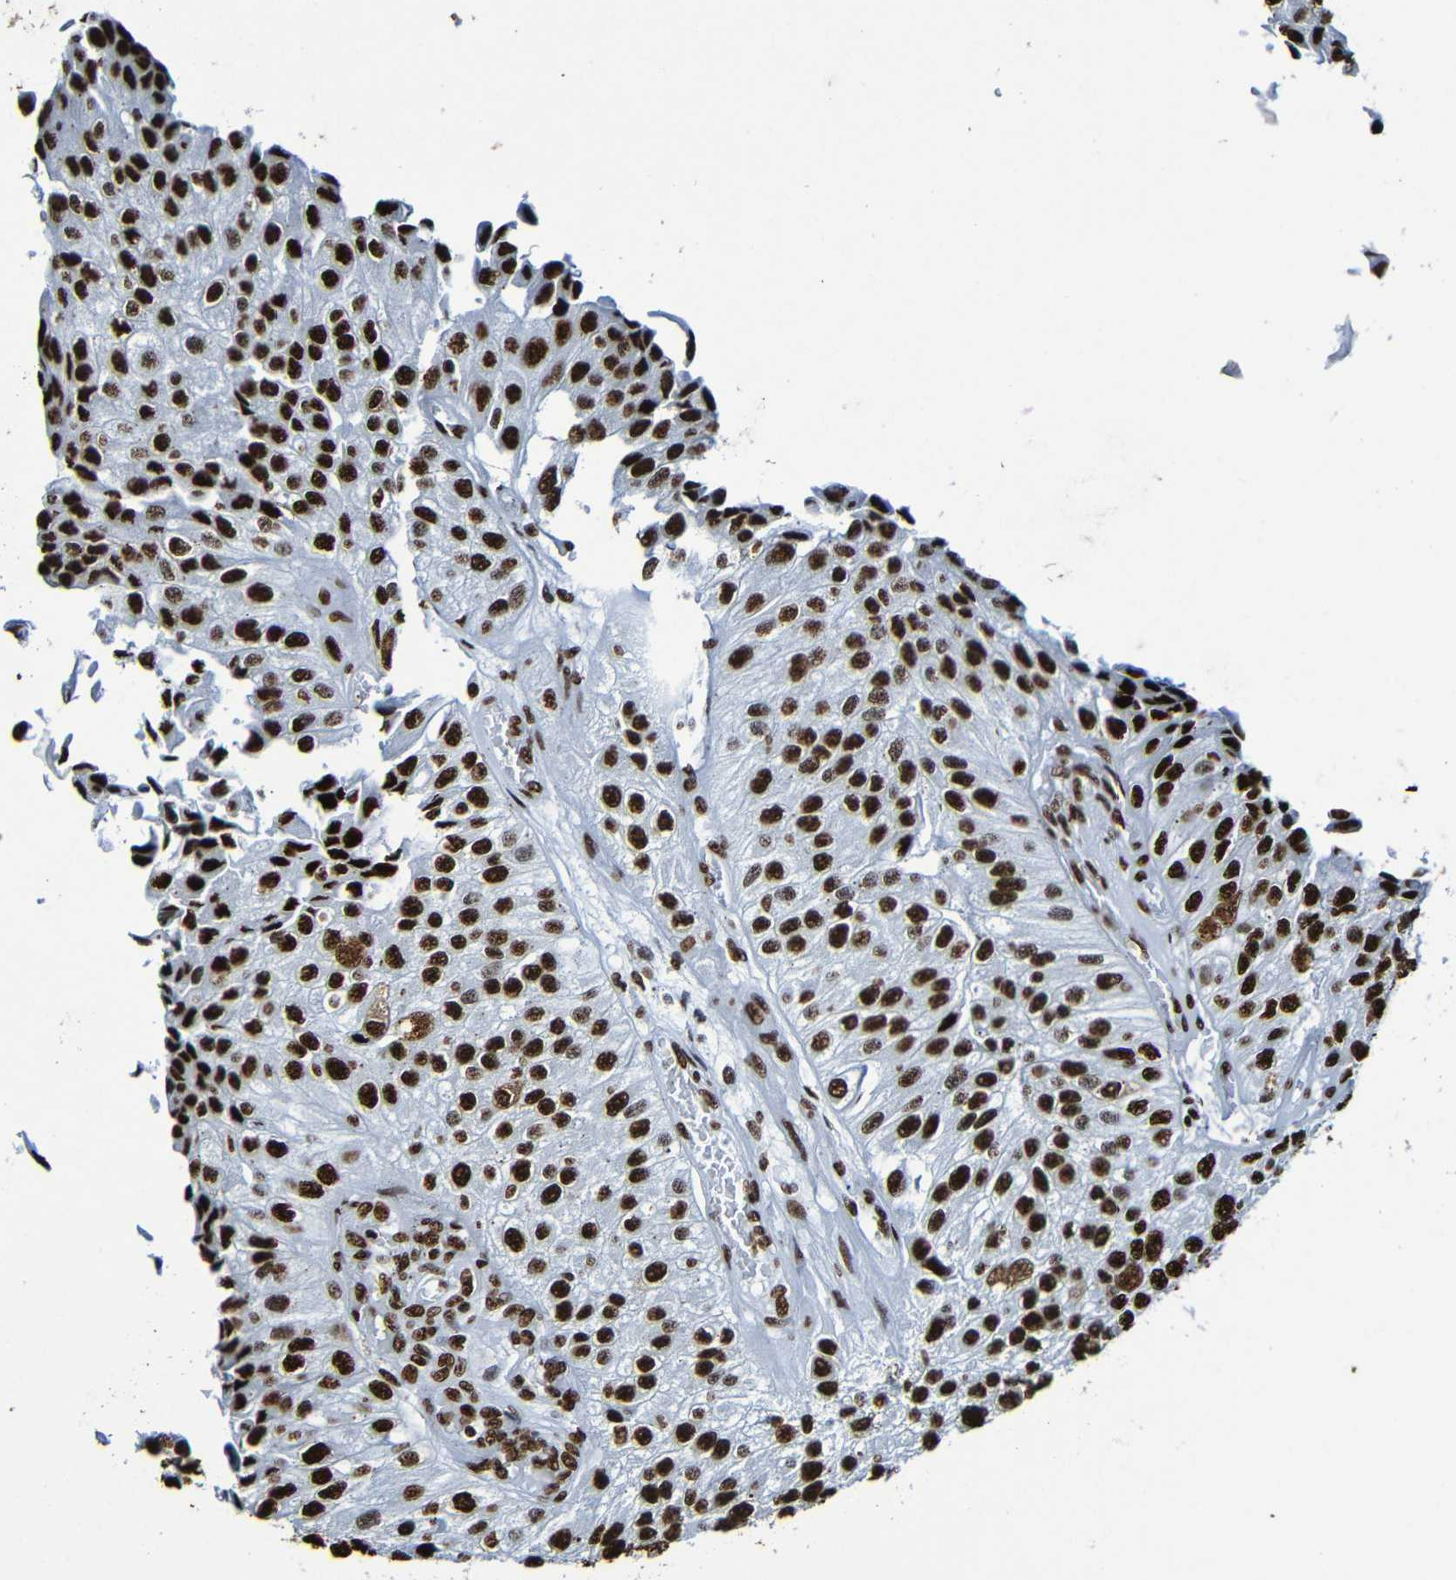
{"staining": {"intensity": "strong", "quantity": ">75%", "location": "nuclear"}, "tissue": "urothelial cancer", "cell_type": "Tumor cells", "image_type": "cancer", "snomed": [{"axis": "morphology", "description": "Urothelial carcinoma, High grade"}, {"axis": "topography", "description": "Kidney"}, {"axis": "topography", "description": "Urinary bladder"}], "caption": "Immunohistochemical staining of high-grade urothelial carcinoma shows high levels of strong nuclear protein expression in about >75% of tumor cells. (IHC, brightfield microscopy, high magnification).", "gene": "SRSF3", "patient": {"sex": "male", "age": 77}}